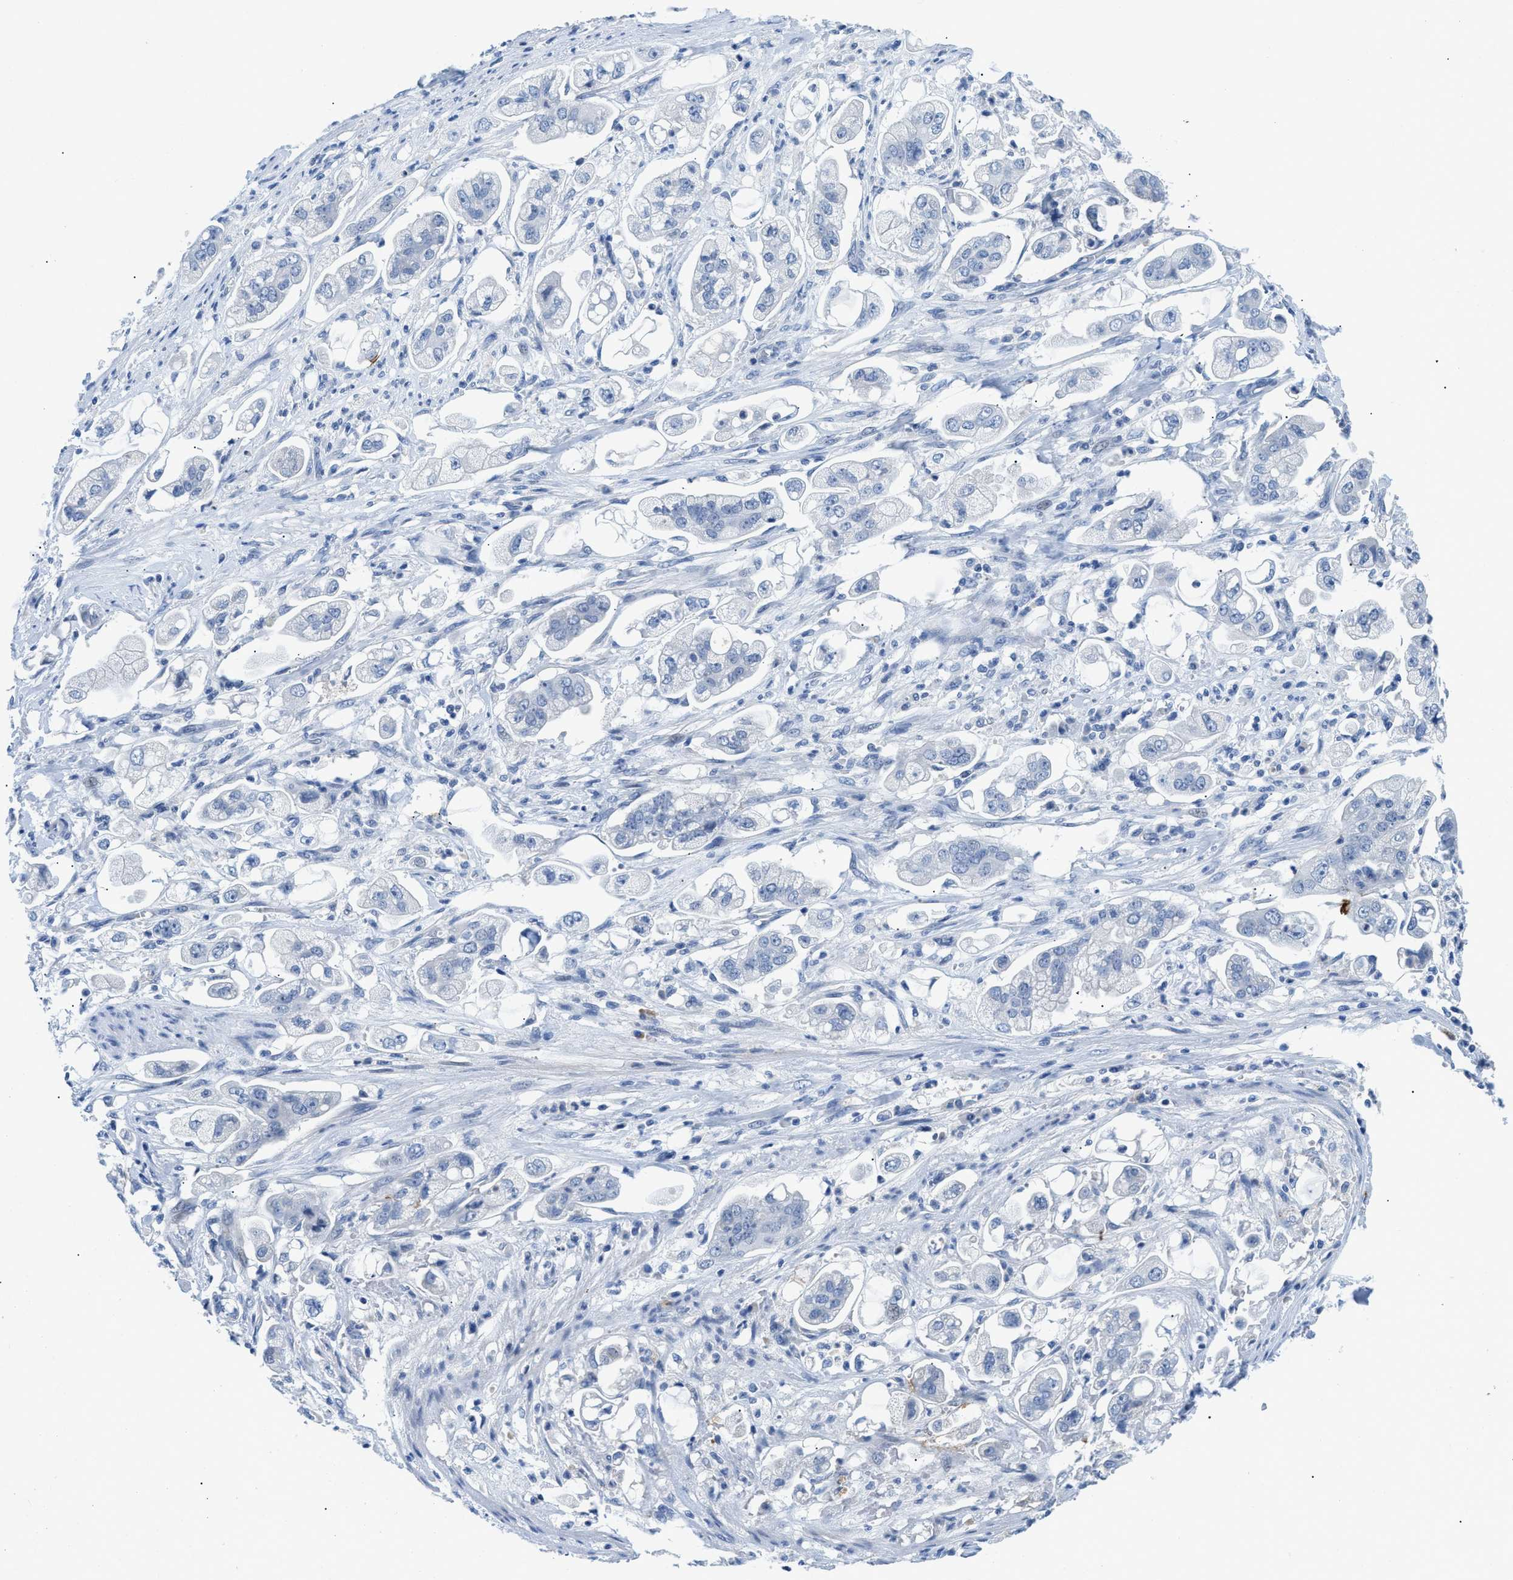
{"staining": {"intensity": "negative", "quantity": "none", "location": "none"}, "tissue": "stomach cancer", "cell_type": "Tumor cells", "image_type": "cancer", "snomed": [{"axis": "morphology", "description": "Adenocarcinoma, NOS"}, {"axis": "topography", "description": "Stomach"}], "caption": "Tumor cells show no significant protein expression in stomach adenocarcinoma.", "gene": "MBL2", "patient": {"sex": "male", "age": 62}}